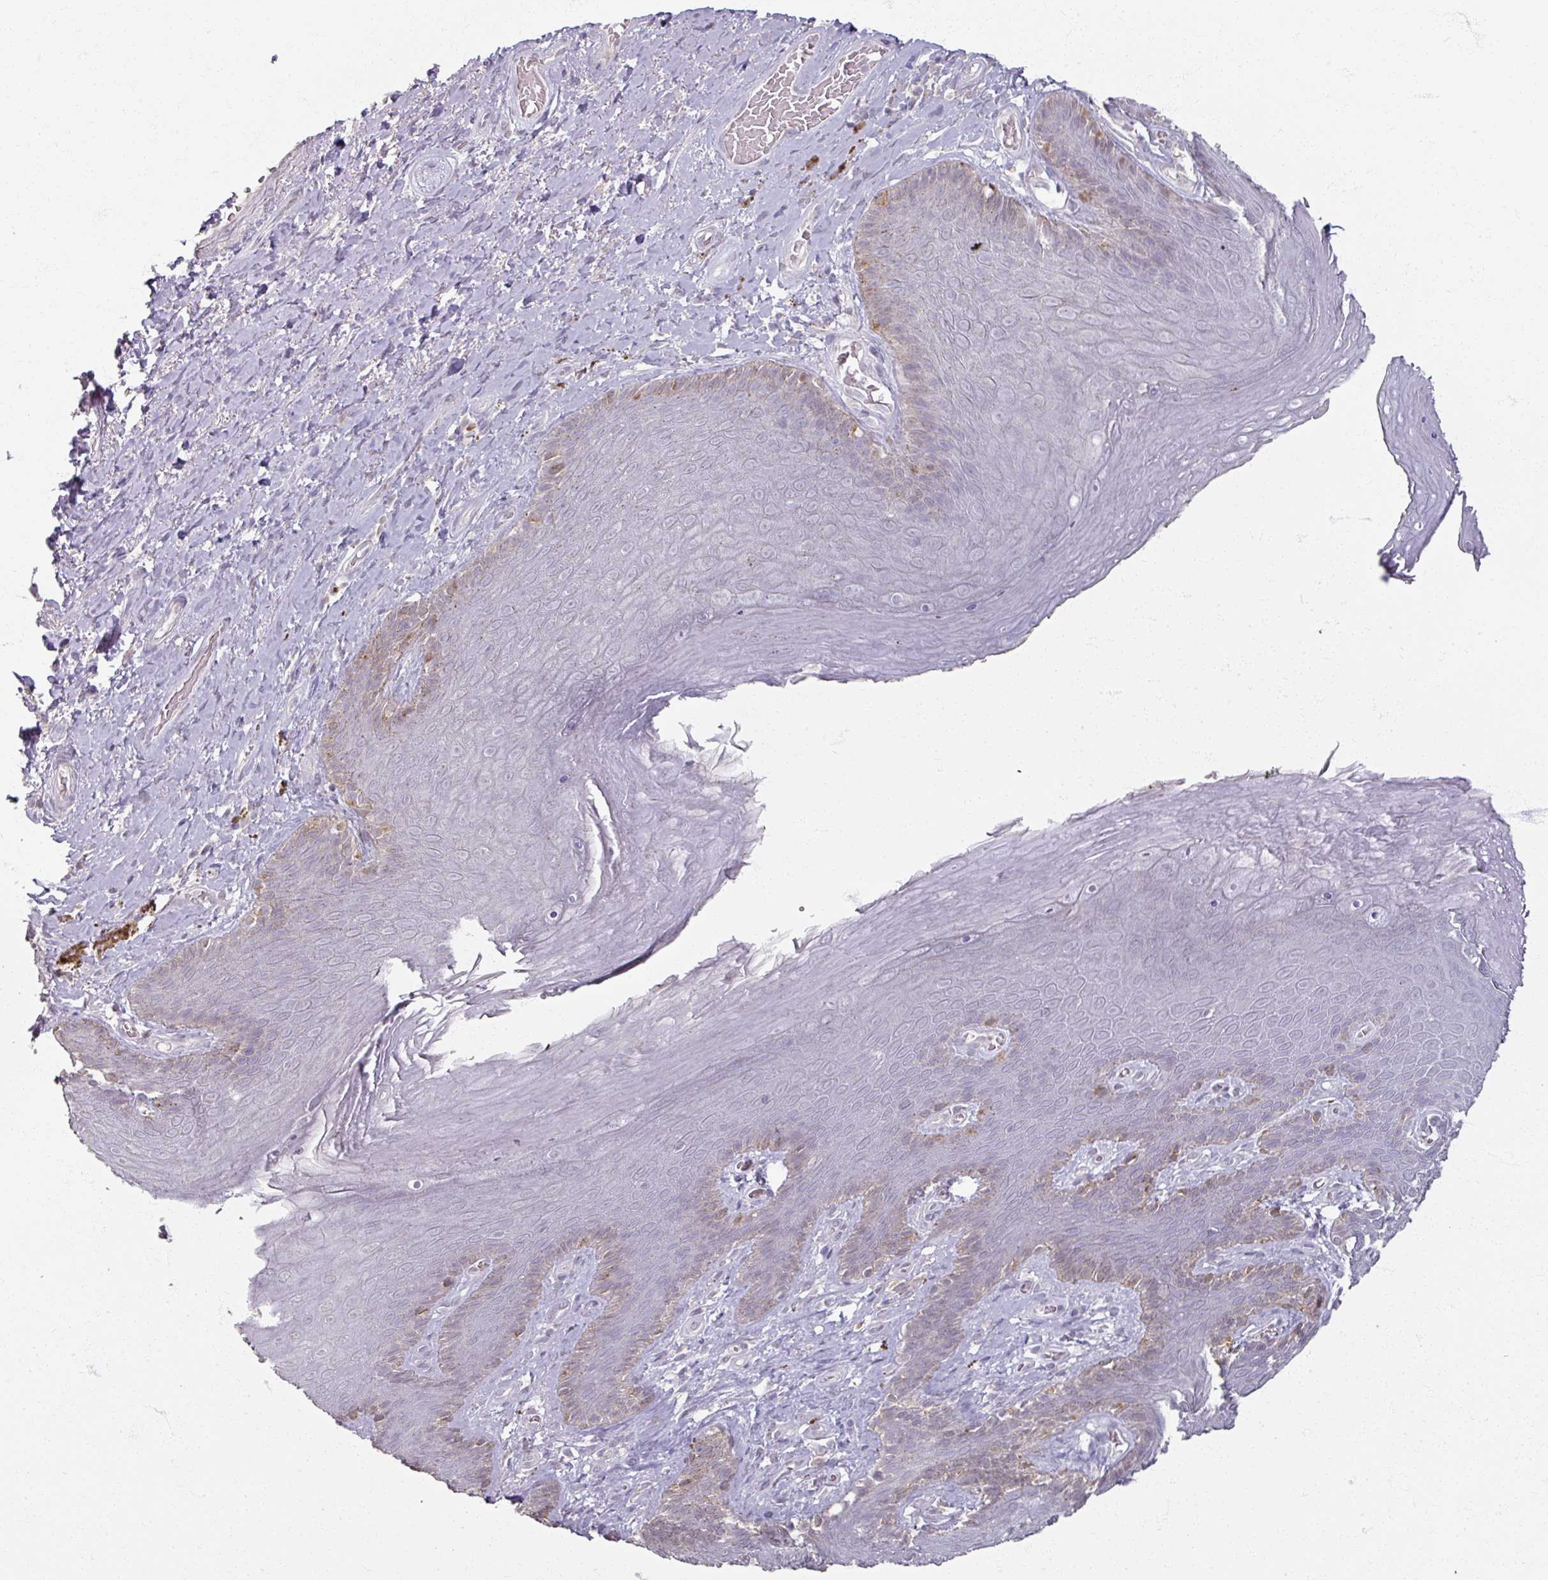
{"staining": {"intensity": "moderate", "quantity": "<25%", "location": "cytoplasmic/membranous"}, "tissue": "skin", "cell_type": "Epidermal cells", "image_type": "normal", "snomed": [{"axis": "morphology", "description": "Normal tissue, NOS"}, {"axis": "topography", "description": "Anal"}, {"axis": "topography", "description": "Peripheral nerve tissue"}], "caption": "Immunohistochemistry (IHC) photomicrograph of unremarkable skin stained for a protein (brown), which exhibits low levels of moderate cytoplasmic/membranous positivity in approximately <25% of epidermal cells.", "gene": "SOX11", "patient": {"sex": "male", "age": 53}}